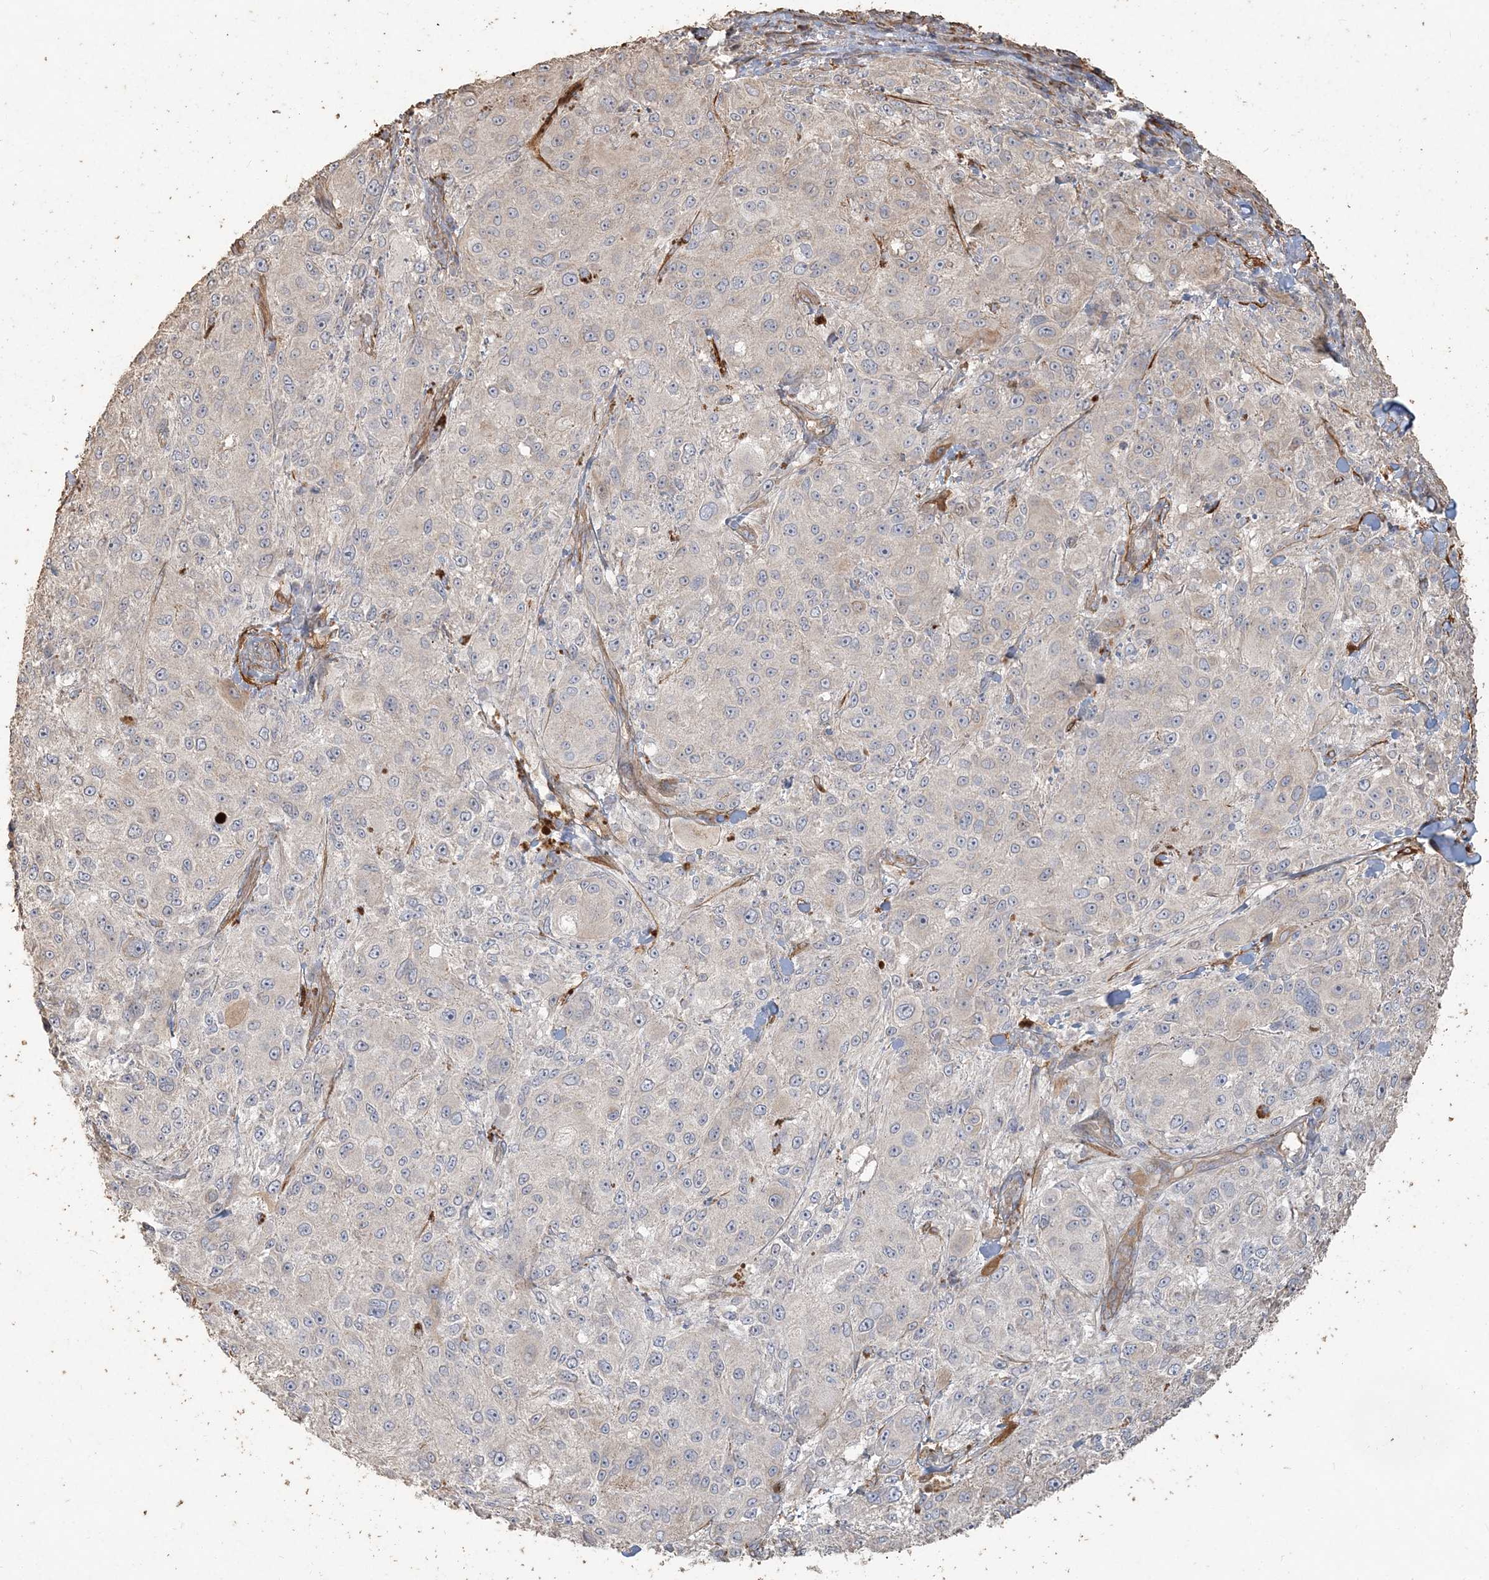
{"staining": {"intensity": "negative", "quantity": "none", "location": "none"}, "tissue": "melanoma", "cell_type": "Tumor cells", "image_type": "cancer", "snomed": [{"axis": "morphology", "description": "Necrosis, NOS"}, {"axis": "morphology", "description": "Malignant melanoma, NOS"}, {"axis": "topography", "description": "Skin"}], "caption": "The immunohistochemistry (IHC) micrograph has no significant positivity in tumor cells of malignant melanoma tissue.", "gene": "RNF145", "patient": {"sex": "female", "age": 87}}